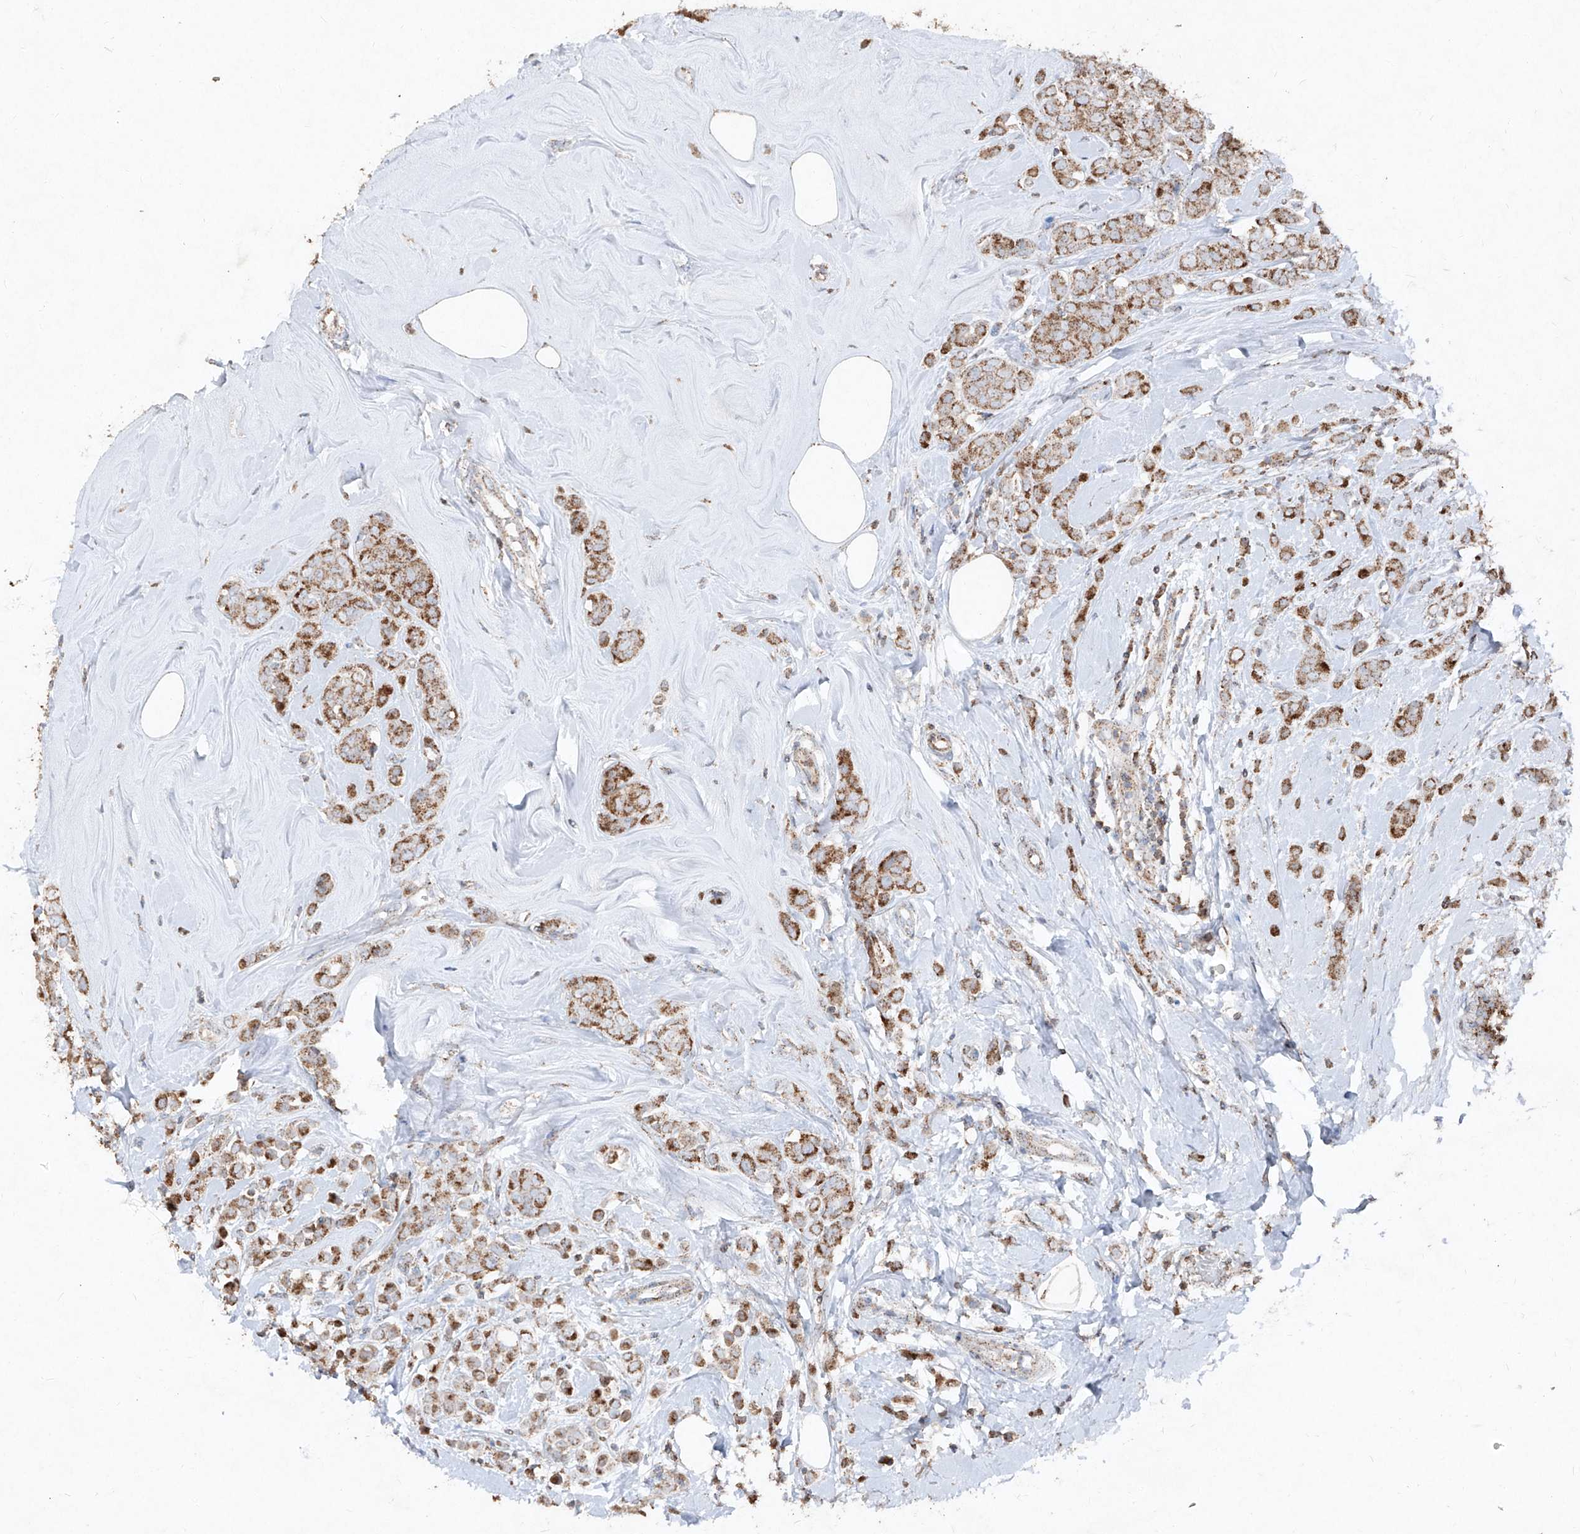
{"staining": {"intensity": "moderate", "quantity": ">75%", "location": "cytoplasmic/membranous"}, "tissue": "breast cancer", "cell_type": "Tumor cells", "image_type": "cancer", "snomed": [{"axis": "morphology", "description": "Lobular carcinoma"}, {"axis": "topography", "description": "Breast"}], "caption": "An image showing moderate cytoplasmic/membranous positivity in about >75% of tumor cells in breast cancer, as visualized by brown immunohistochemical staining.", "gene": "ABCD3", "patient": {"sex": "female", "age": 47}}